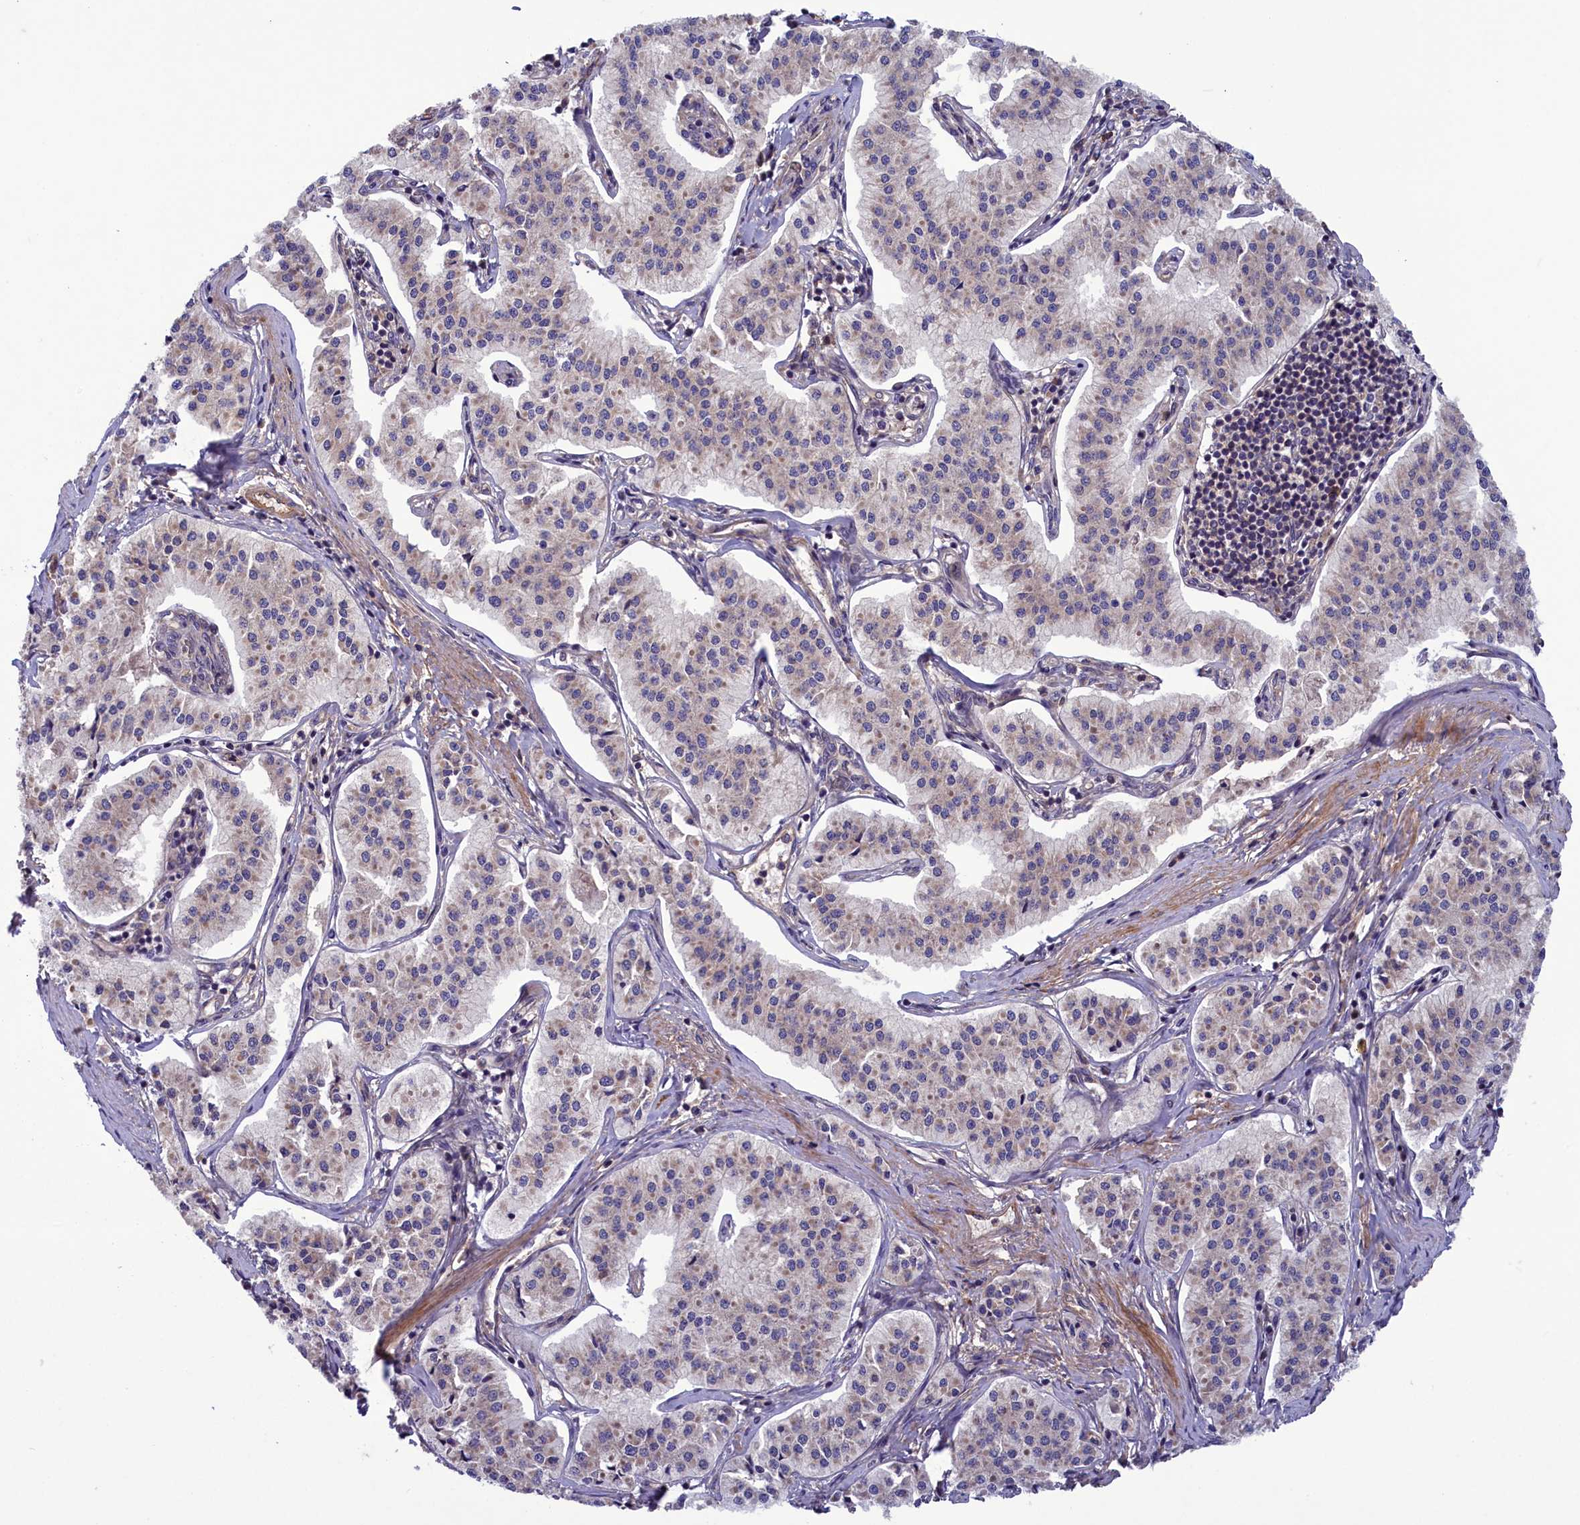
{"staining": {"intensity": "weak", "quantity": ">75%", "location": "cytoplasmic/membranous"}, "tissue": "pancreatic cancer", "cell_type": "Tumor cells", "image_type": "cancer", "snomed": [{"axis": "morphology", "description": "Adenocarcinoma, NOS"}, {"axis": "topography", "description": "Pancreas"}], "caption": "An IHC photomicrograph of tumor tissue is shown. Protein staining in brown labels weak cytoplasmic/membranous positivity in pancreatic cancer within tumor cells.", "gene": "NUBP1", "patient": {"sex": "female", "age": 50}}